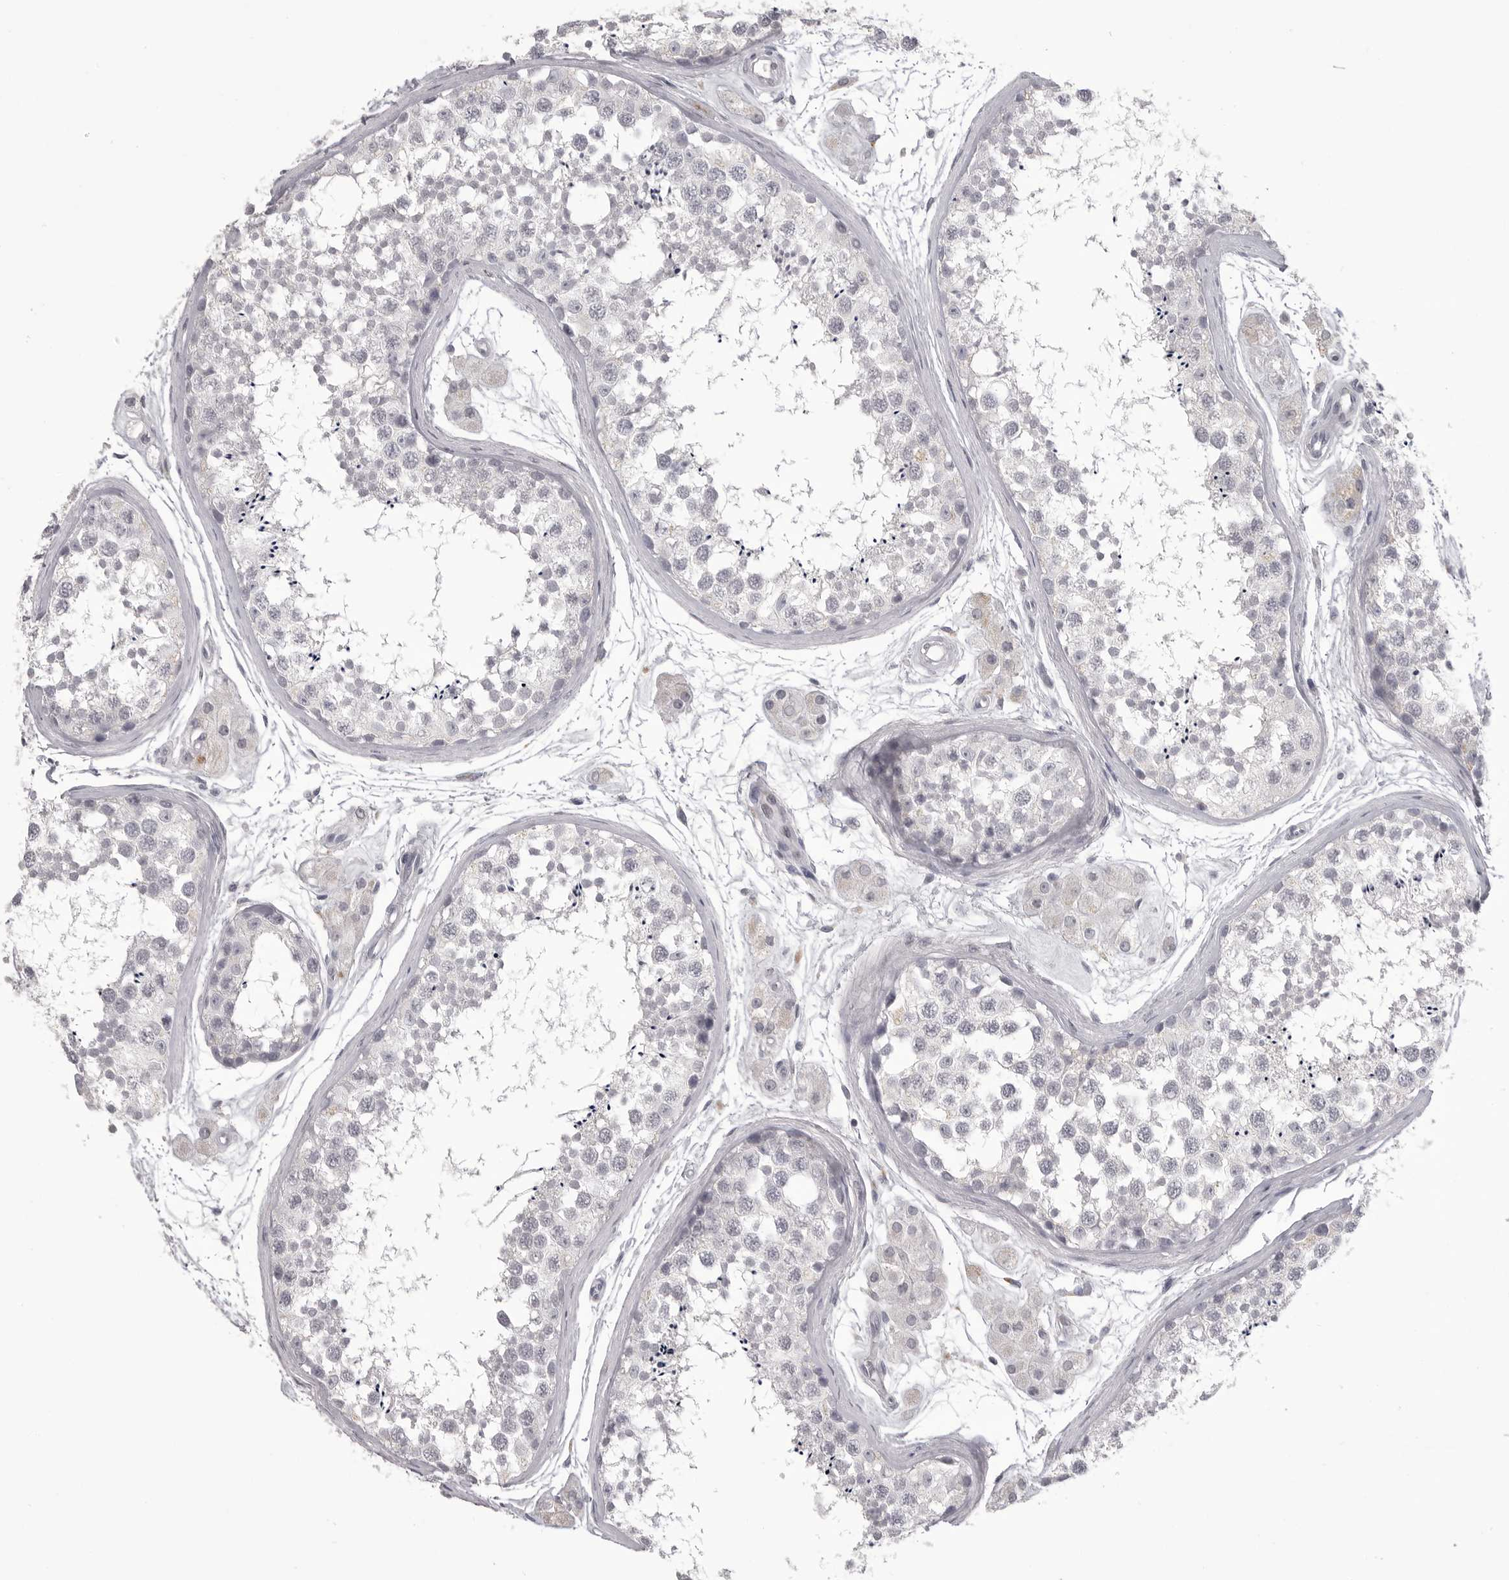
{"staining": {"intensity": "negative", "quantity": "none", "location": "none"}, "tissue": "testis", "cell_type": "Cells in seminiferous ducts", "image_type": "normal", "snomed": [{"axis": "morphology", "description": "Normal tissue, NOS"}, {"axis": "topography", "description": "Testis"}], "caption": "IHC of normal human testis demonstrates no expression in cells in seminiferous ducts. Brightfield microscopy of immunohistochemistry stained with DAB (3,3'-diaminobenzidine) (brown) and hematoxylin (blue), captured at high magnification.", "gene": "TIMP1", "patient": {"sex": "male", "age": 56}}